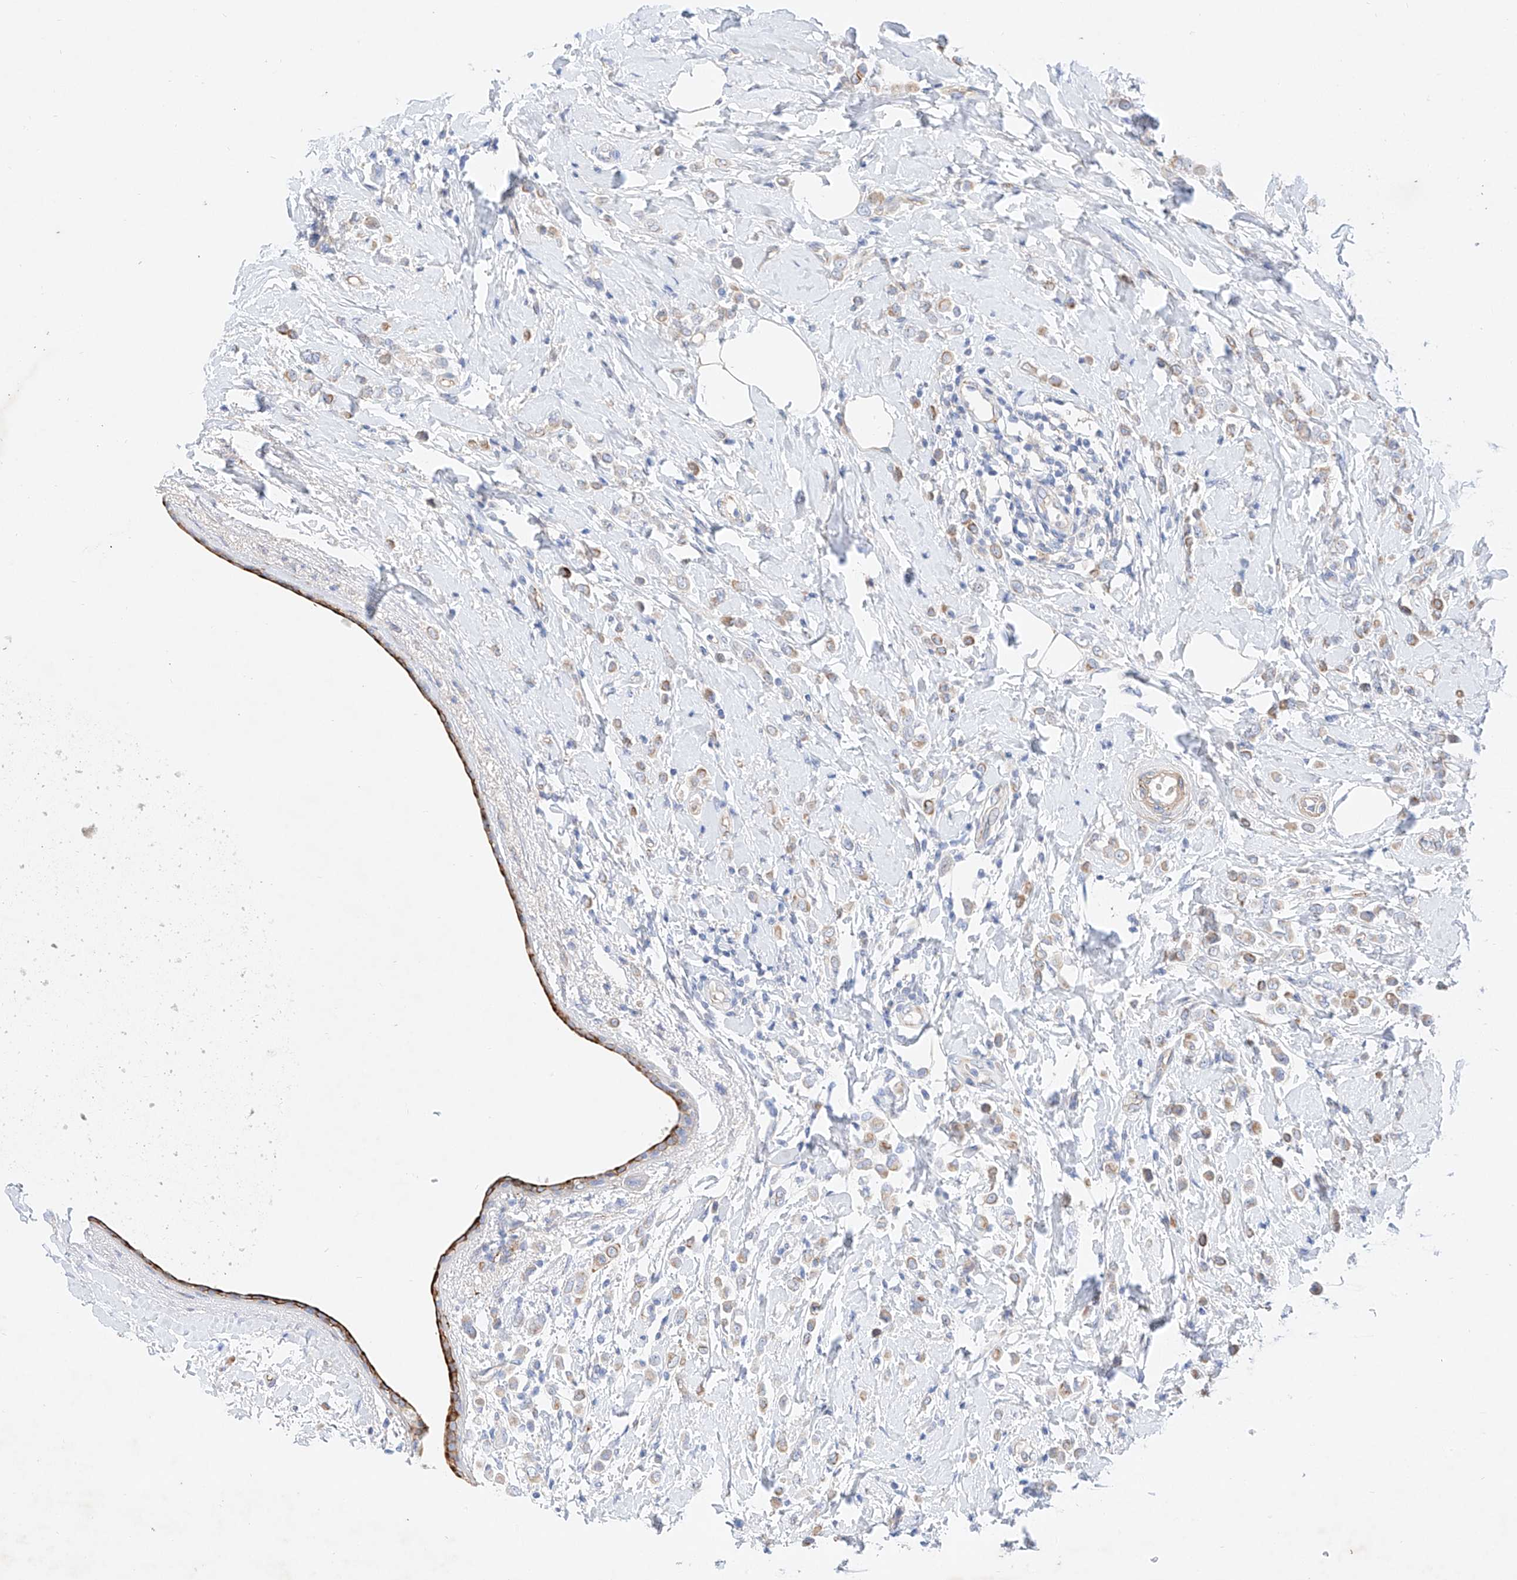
{"staining": {"intensity": "weak", "quantity": "<25%", "location": "cytoplasmic/membranous"}, "tissue": "breast cancer", "cell_type": "Tumor cells", "image_type": "cancer", "snomed": [{"axis": "morphology", "description": "Lobular carcinoma"}, {"axis": "topography", "description": "Breast"}], "caption": "Immunohistochemical staining of human breast cancer (lobular carcinoma) displays no significant positivity in tumor cells. Brightfield microscopy of immunohistochemistry (IHC) stained with DAB (brown) and hematoxylin (blue), captured at high magnification.", "gene": "SBSPON", "patient": {"sex": "female", "age": 47}}